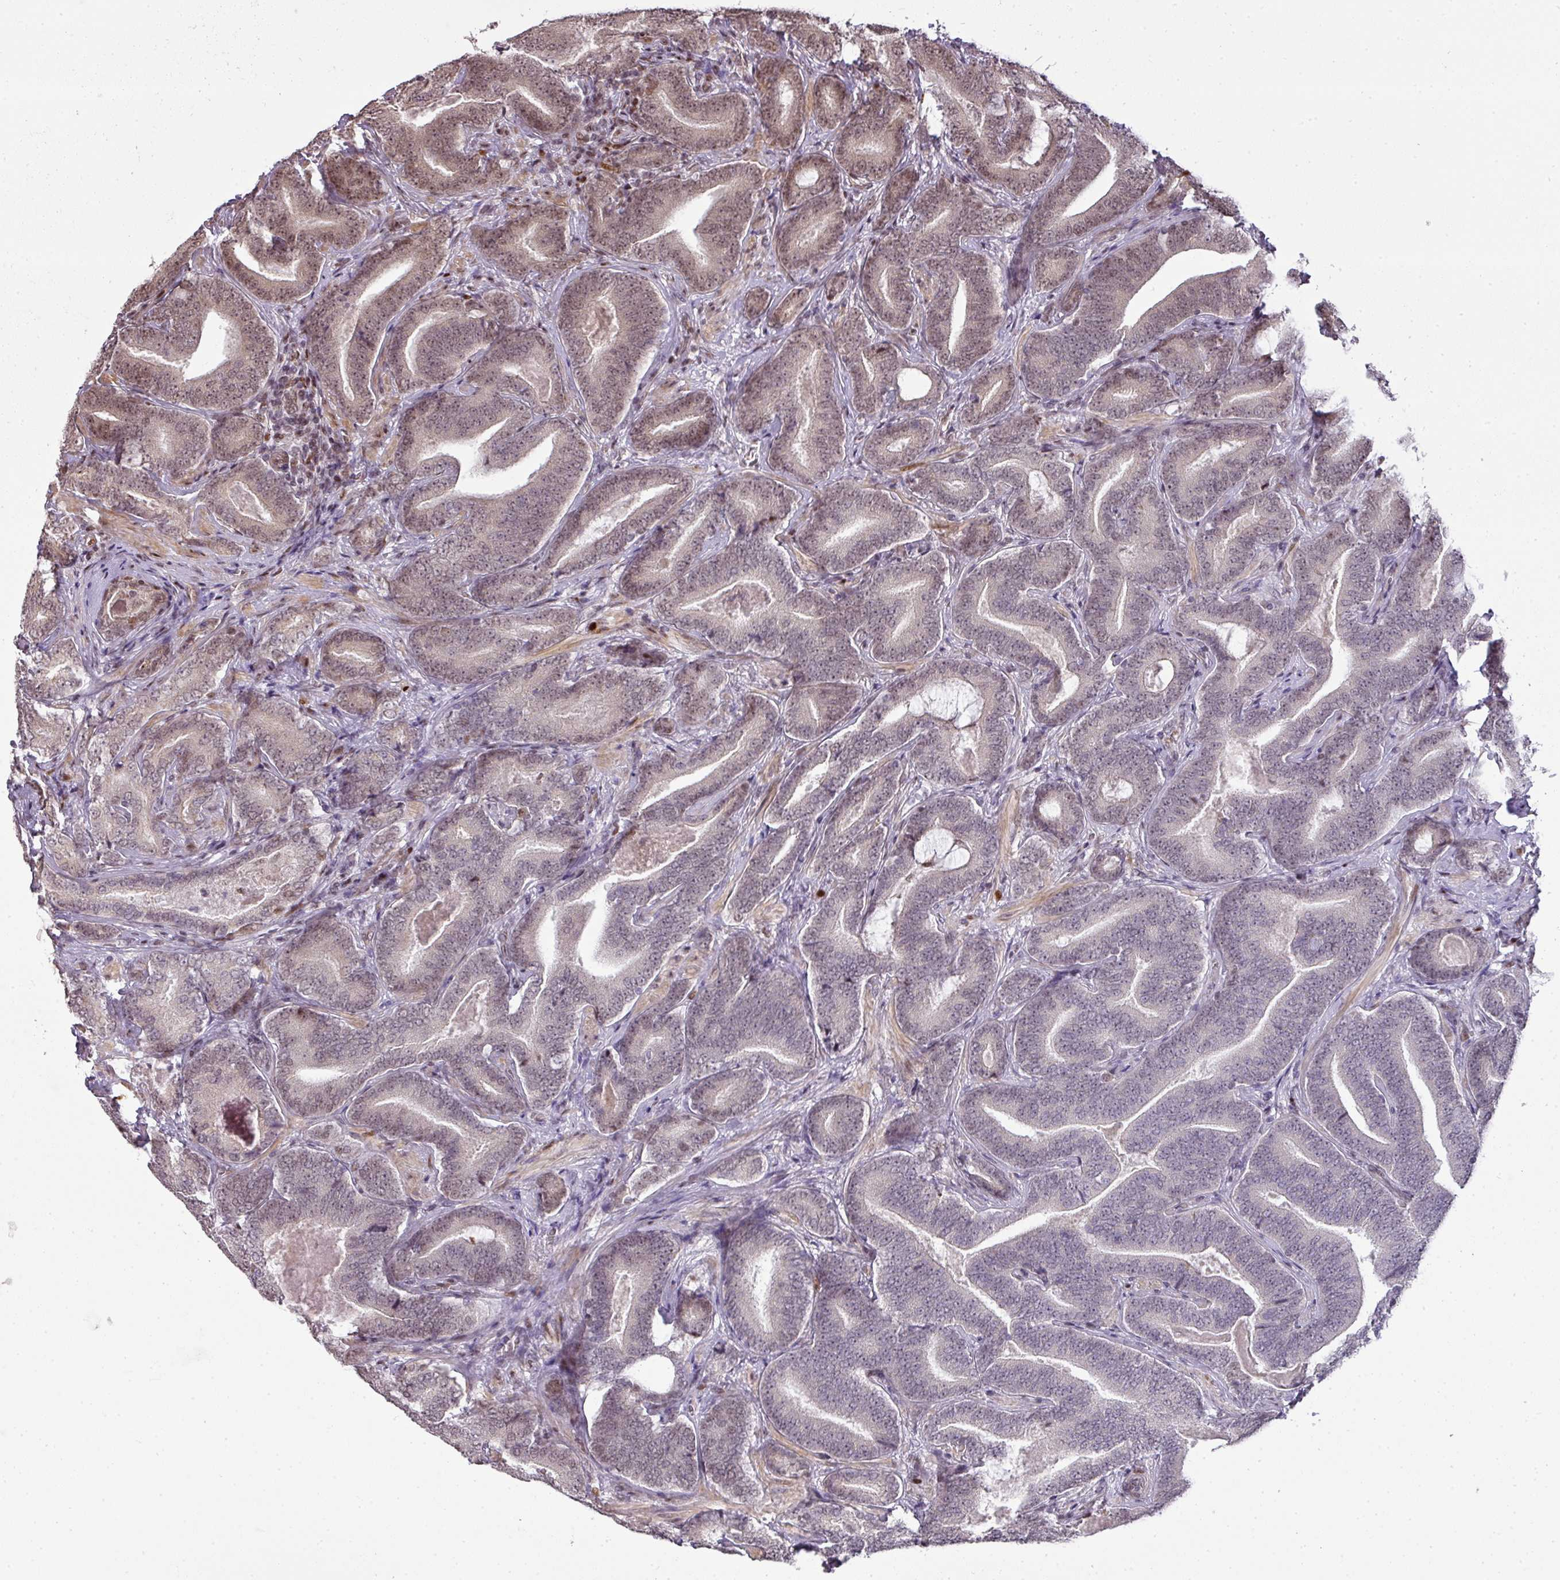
{"staining": {"intensity": "moderate", "quantity": "<25%", "location": "nuclear"}, "tissue": "prostate cancer", "cell_type": "Tumor cells", "image_type": "cancer", "snomed": [{"axis": "morphology", "description": "Adenocarcinoma, Low grade"}, {"axis": "topography", "description": "Prostate and seminal vesicle, NOS"}], "caption": "Immunohistochemical staining of prostate cancer exhibits moderate nuclear protein positivity in approximately <25% of tumor cells. (DAB IHC, brown staining for protein, blue staining for nuclei).", "gene": "MYSM1", "patient": {"sex": "male", "age": 61}}